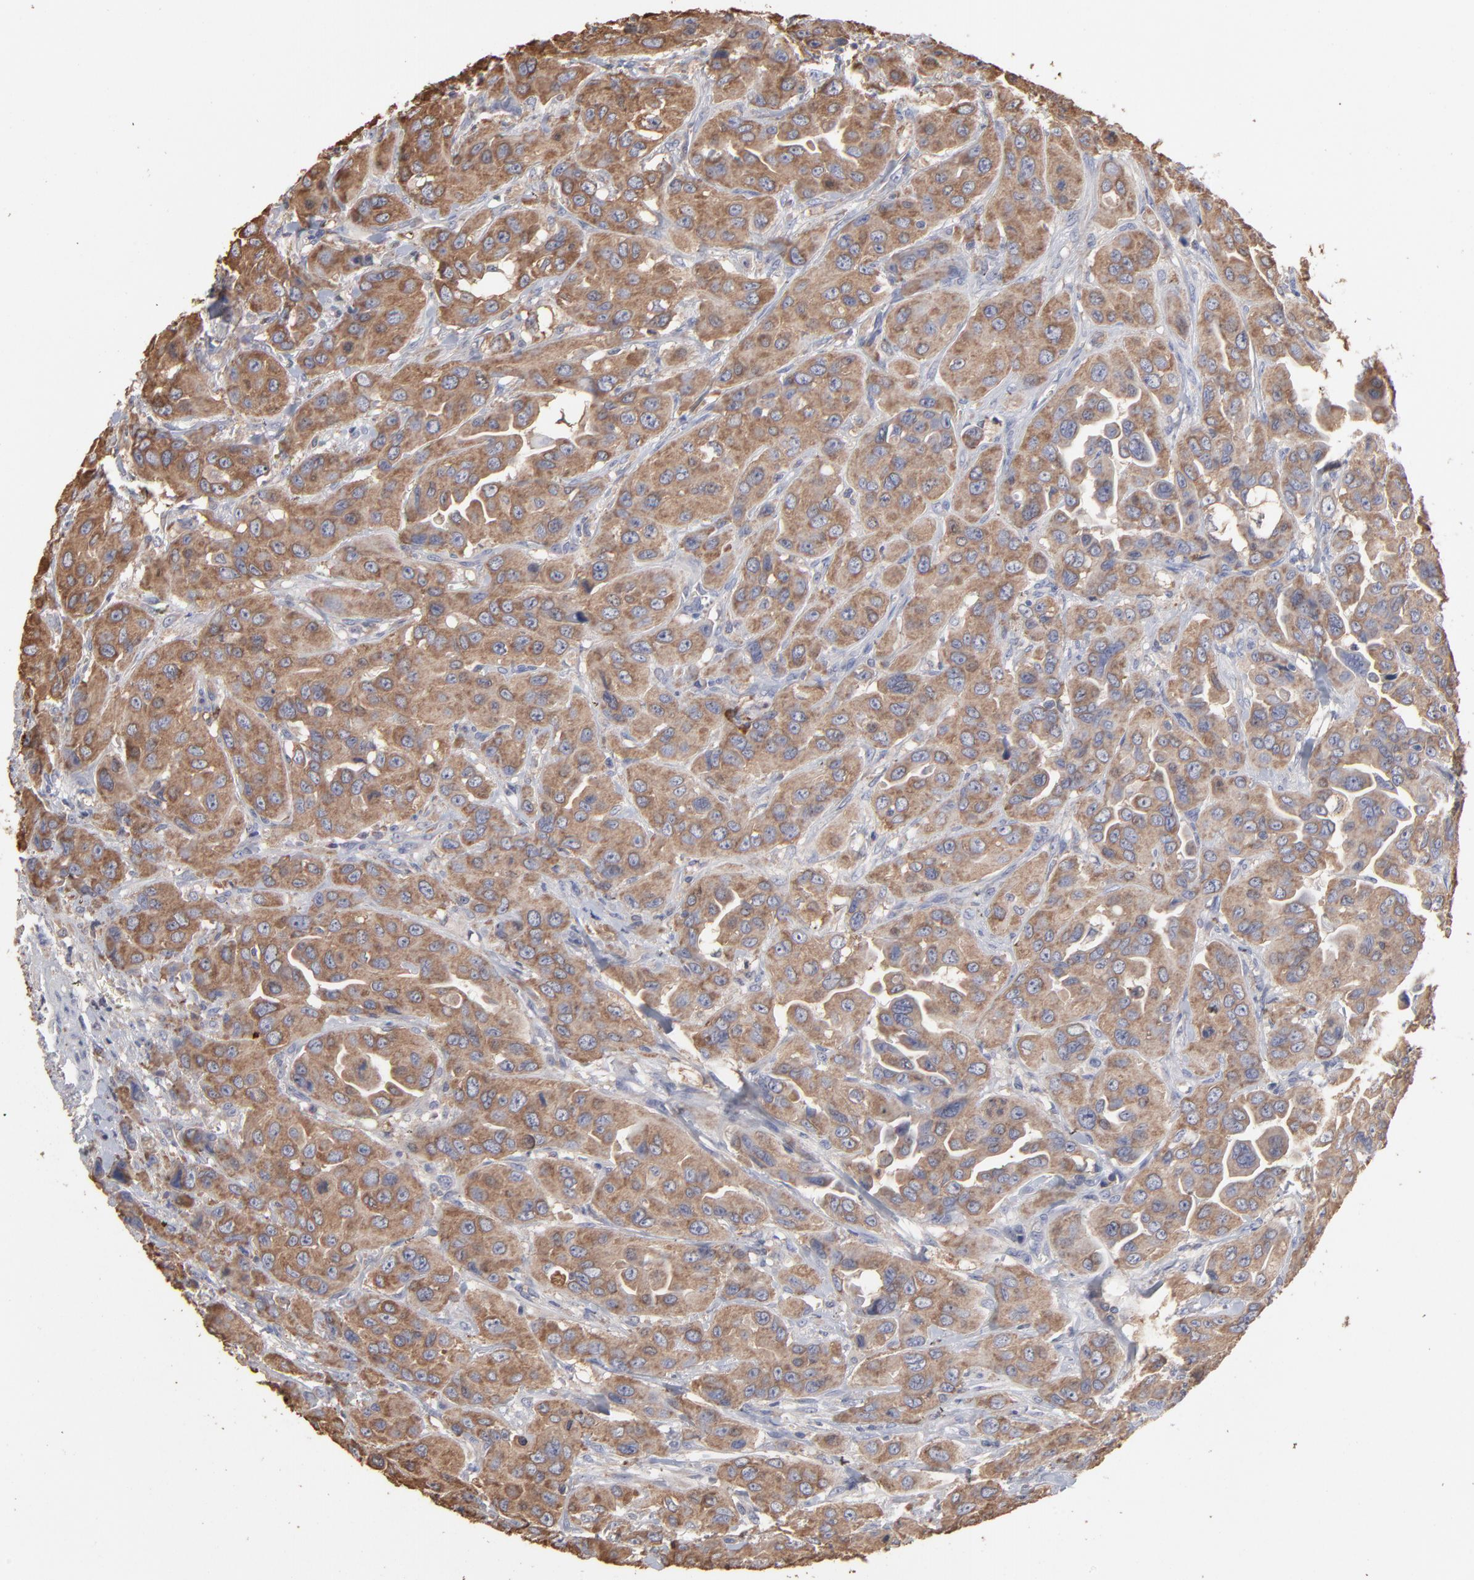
{"staining": {"intensity": "moderate", "quantity": ">75%", "location": "cytoplasmic/membranous"}, "tissue": "urothelial cancer", "cell_type": "Tumor cells", "image_type": "cancer", "snomed": [{"axis": "morphology", "description": "Urothelial carcinoma, High grade"}, {"axis": "topography", "description": "Urinary bladder"}], "caption": "IHC of human urothelial cancer shows medium levels of moderate cytoplasmic/membranous expression in approximately >75% of tumor cells.", "gene": "TANGO2", "patient": {"sex": "male", "age": 73}}